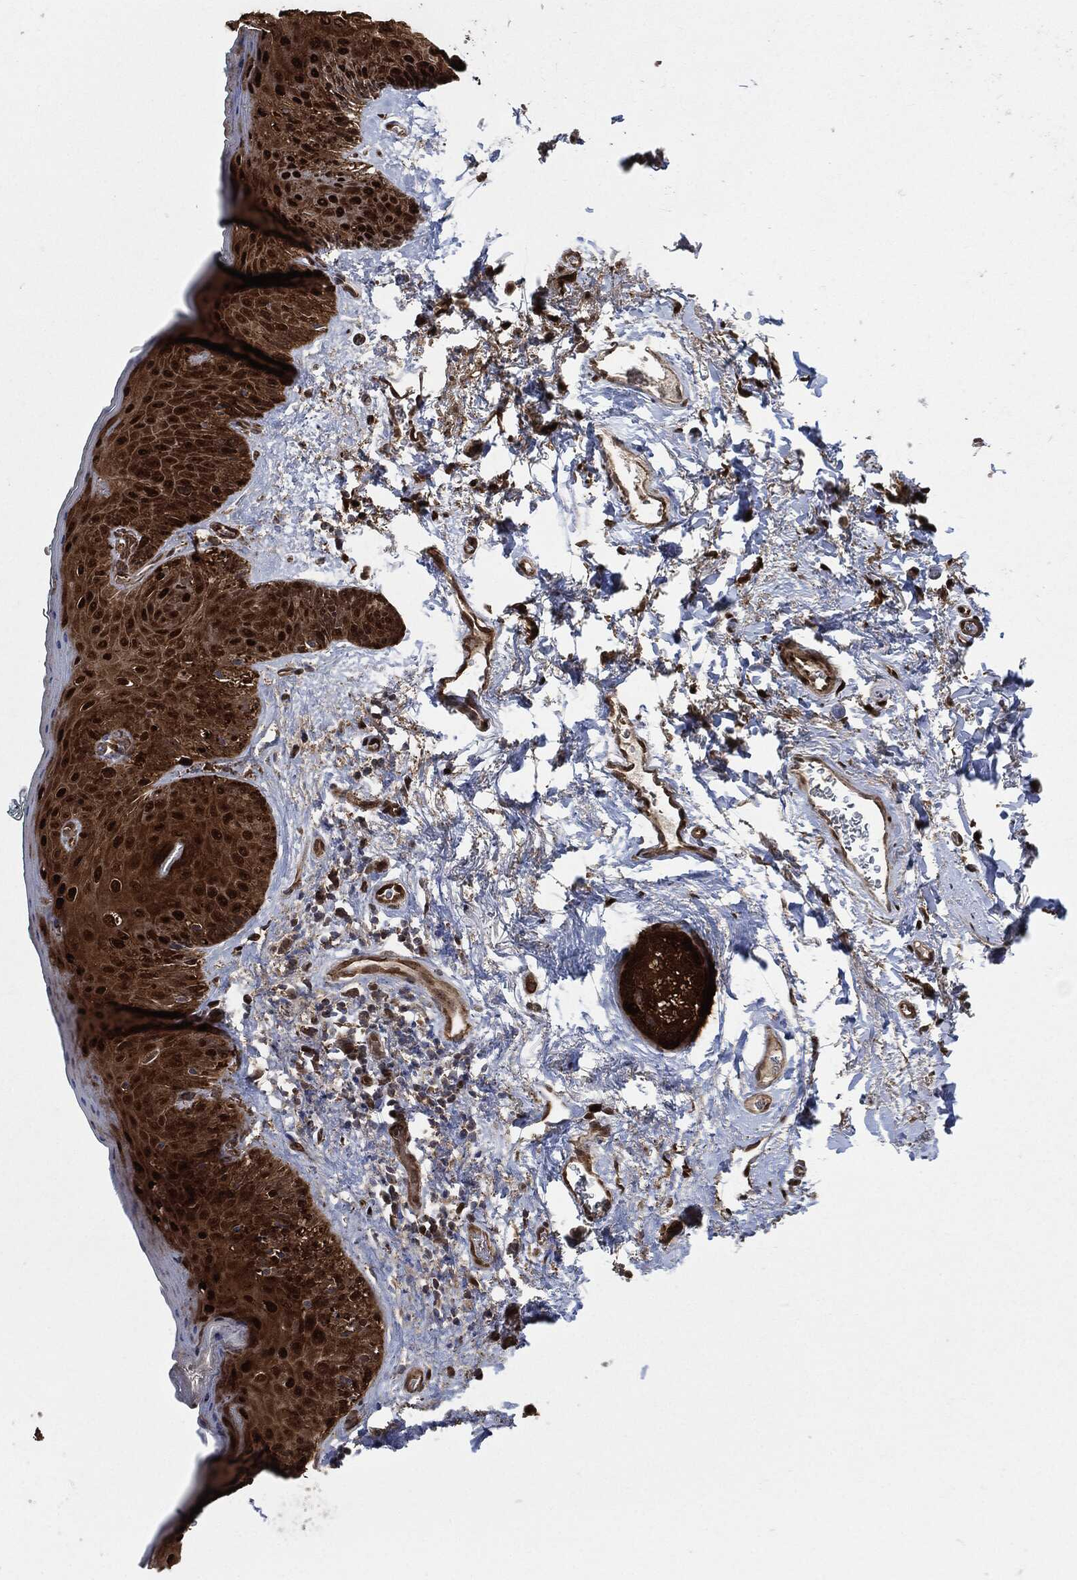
{"staining": {"intensity": "strong", "quantity": ">75%", "location": "nuclear"}, "tissue": "vagina", "cell_type": "Squamous epithelial cells", "image_type": "normal", "snomed": [{"axis": "morphology", "description": "Normal tissue, NOS"}, {"axis": "topography", "description": "Vagina"}], "caption": "Approximately >75% of squamous epithelial cells in benign vagina reveal strong nuclear protein staining as visualized by brown immunohistochemical staining.", "gene": "DCTN1", "patient": {"sex": "female", "age": 66}}